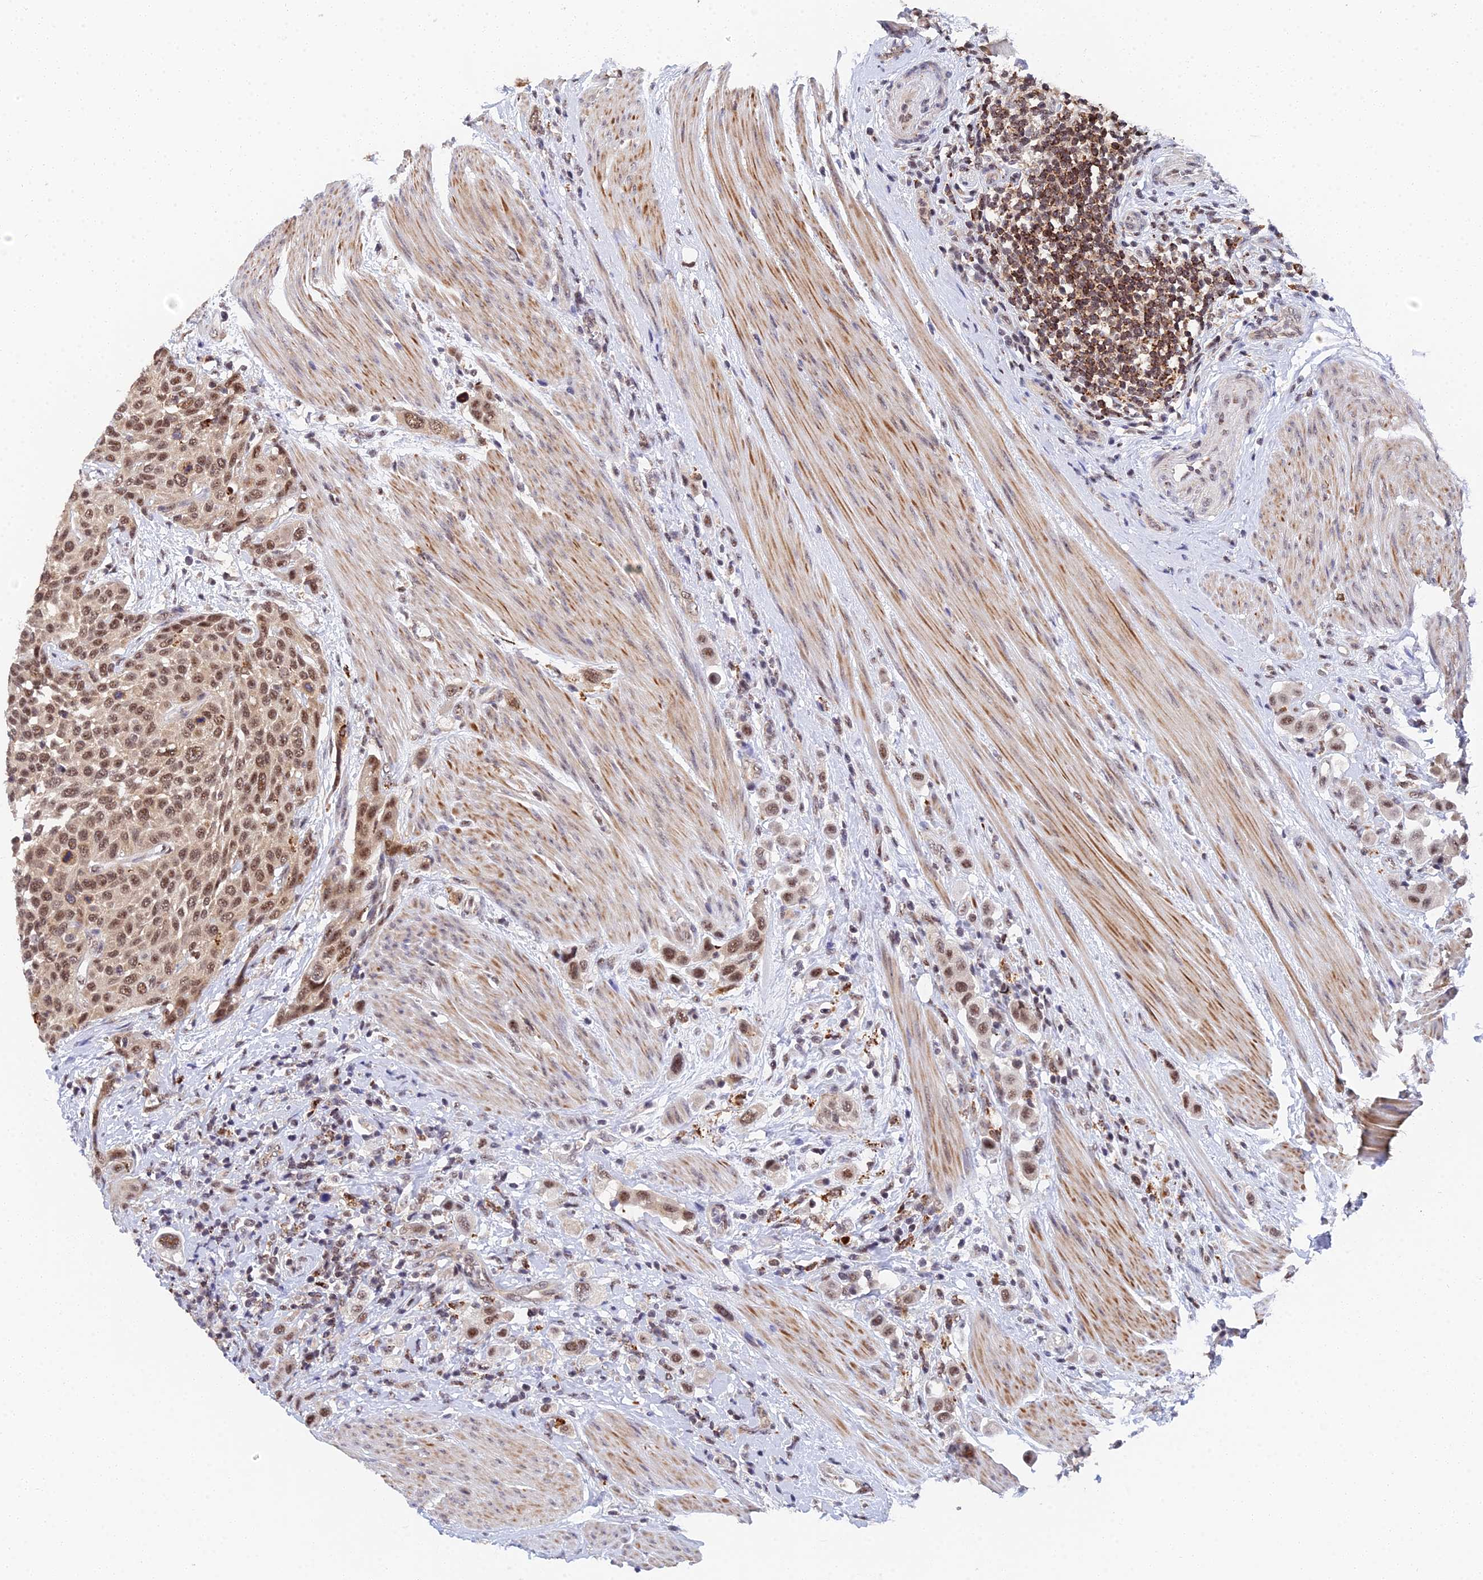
{"staining": {"intensity": "moderate", "quantity": ">75%", "location": "nuclear"}, "tissue": "urothelial cancer", "cell_type": "Tumor cells", "image_type": "cancer", "snomed": [{"axis": "morphology", "description": "Urothelial carcinoma, High grade"}, {"axis": "topography", "description": "Urinary bladder"}], "caption": "This is a histology image of IHC staining of urothelial carcinoma (high-grade), which shows moderate staining in the nuclear of tumor cells.", "gene": "MAGOHB", "patient": {"sex": "male", "age": 50}}